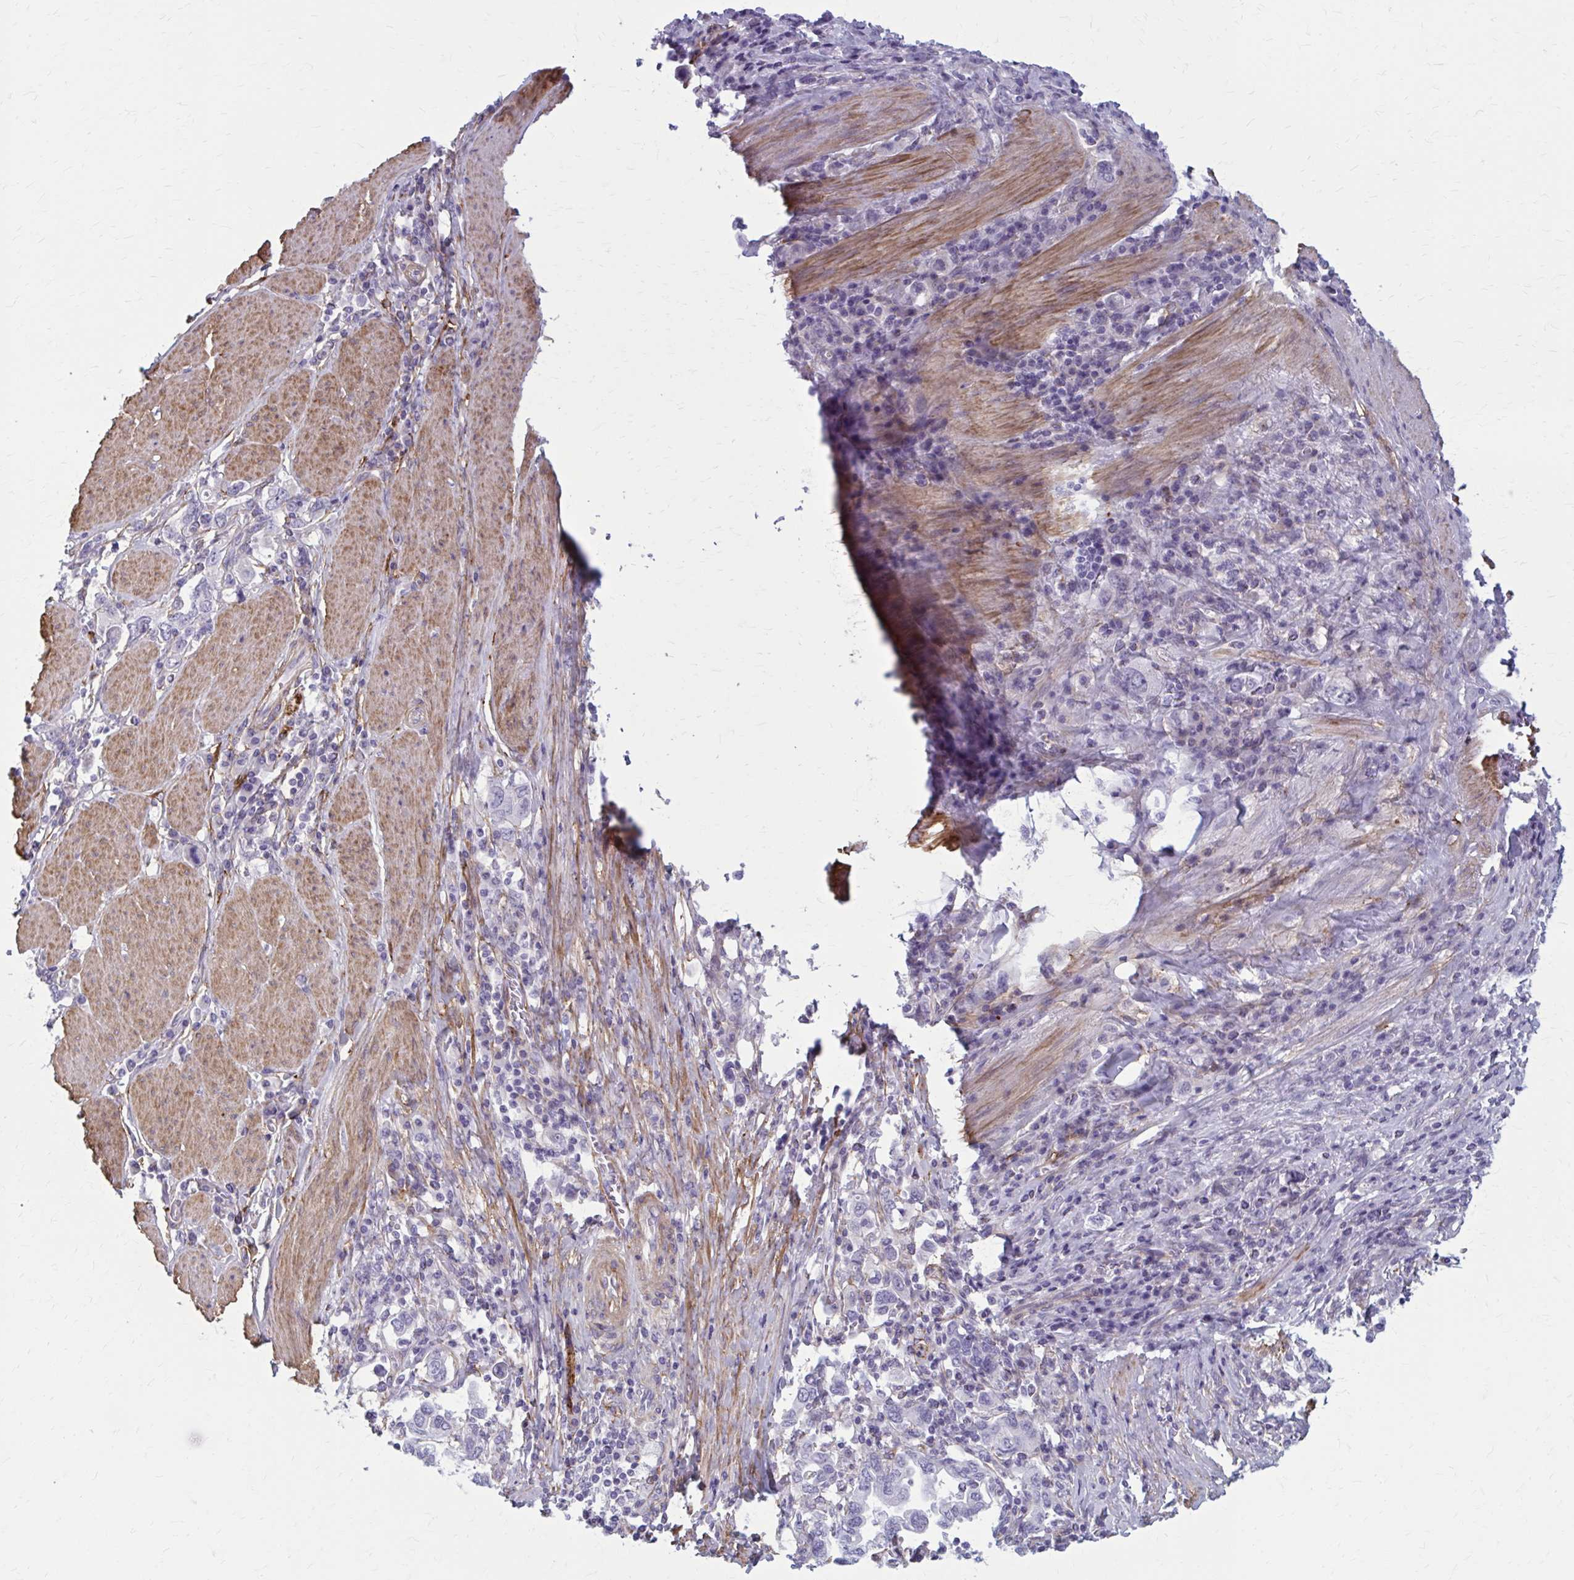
{"staining": {"intensity": "negative", "quantity": "none", "location": "none"}, "tissue": "stomach cancer", "cell_type": "Tumor cells", "image_type": "cancer", "snomed": [{"axis": "morphology", "description": "Adenocarcinoma, NOS"}, {"axis": "topography", "description": "Stomach, upper"}, {"axis": "topography", "description": "Stomach"}], "caption": "Immunohistochemical staining of stomach cancer displays no significant positivity in tumor cells. Brightfield microscopy of immunohistochemistry stained with DAB (3,3'-diaminobenzidine) (brown) and hematoxylin (blue), captured at high magnification.", "gene": "AKAP12", "patient": {"sex": "male", "age": 62}}